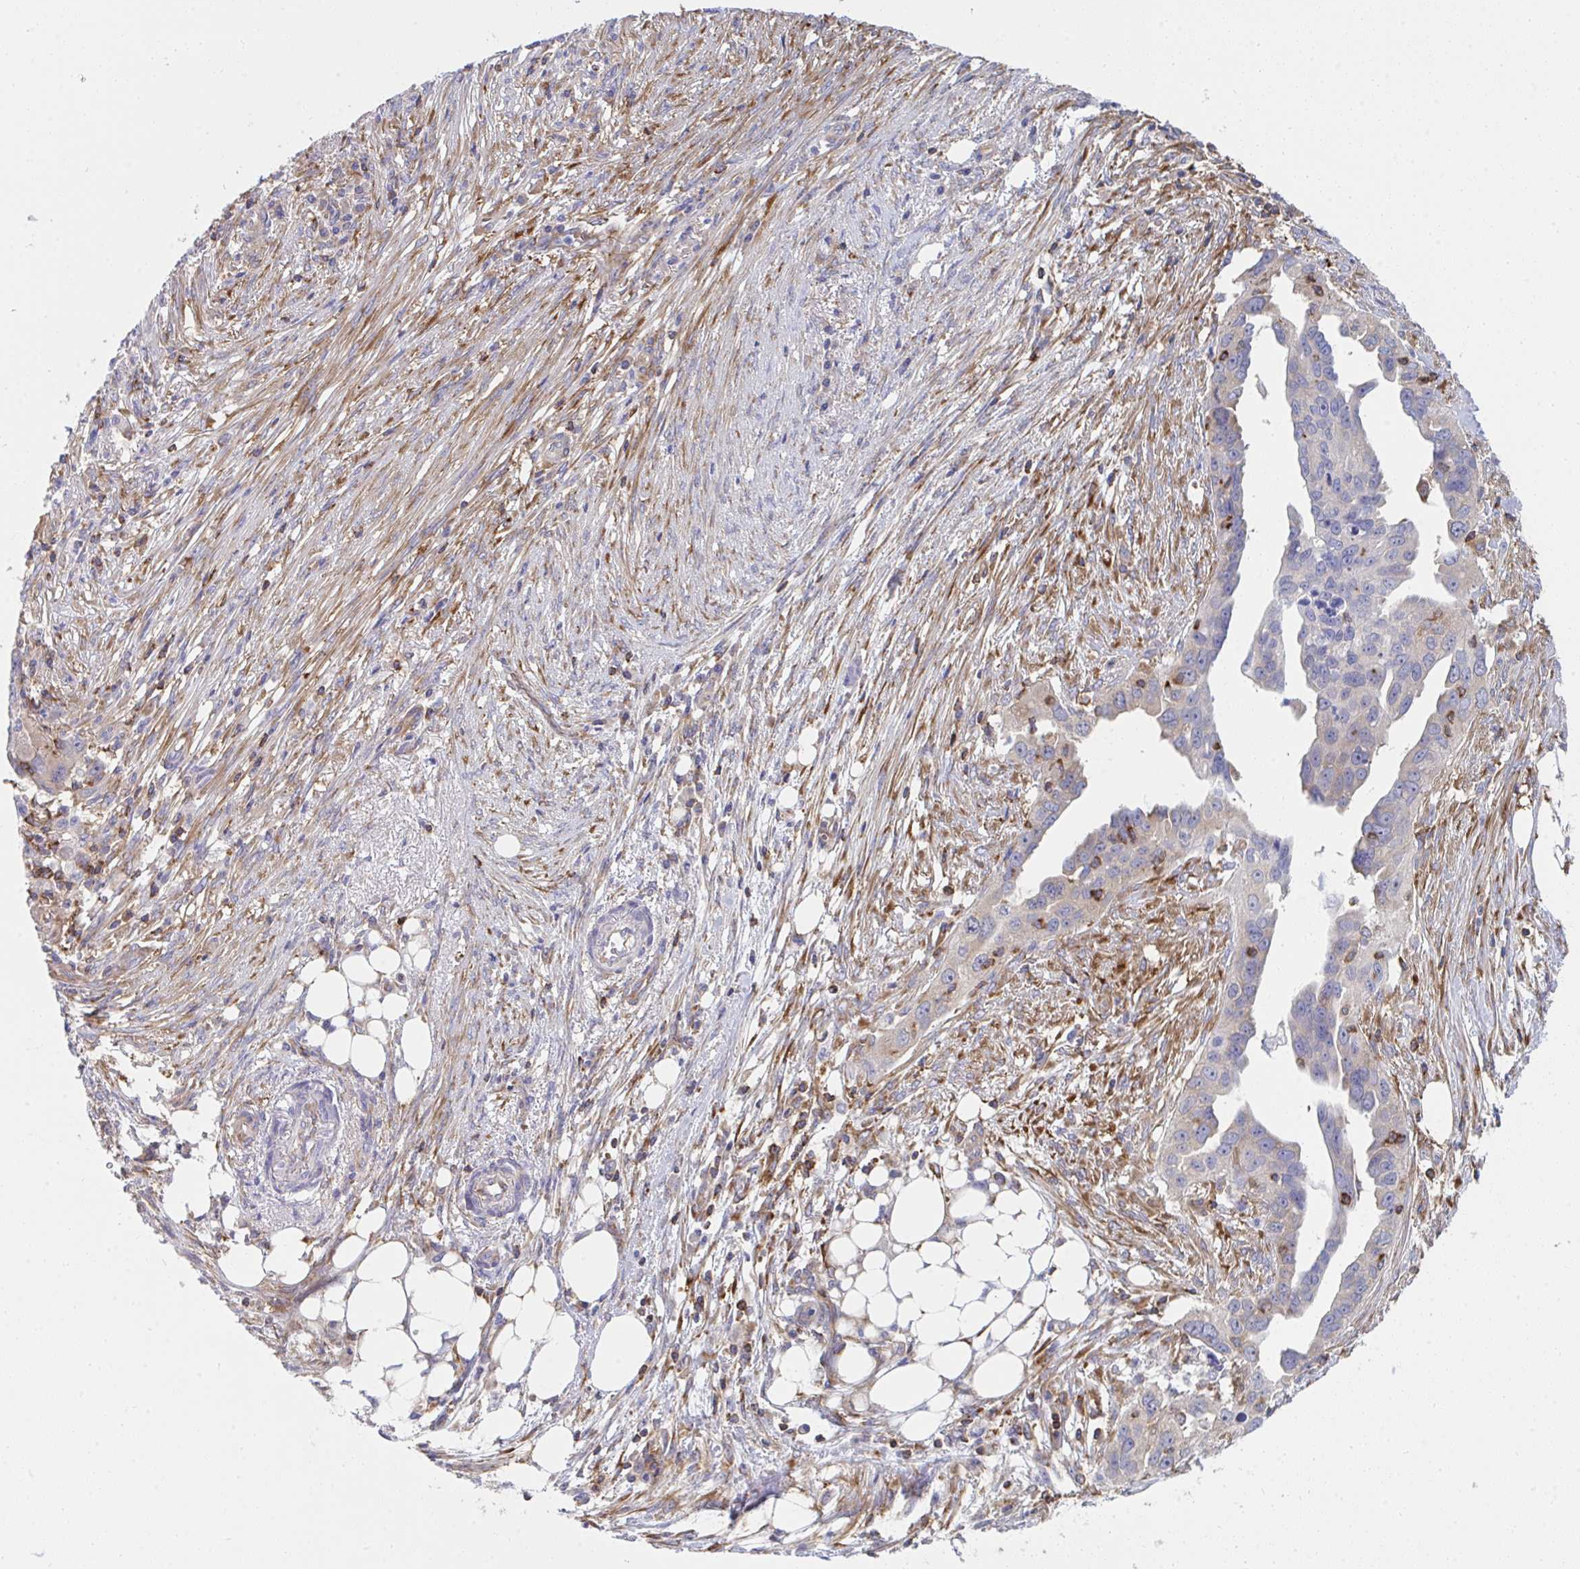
{"staining": {"intensity": "weak", "quantity": "<25%", "location": "cytoplasmic/membranous"}, "tissue": "ovarian cancer", "cell_type": "Tumor cells", "image_type": "cancer", "snomed": [{"axis": "morphology", "description": "Carcinoma, endometroid"}, {"axis": "morphology", "description": "Cystadenocarcinoma, serous, NOS"}, {"axis": "topography", "description": "Ovary"}], "caption": "High power microscopy image of an IHC image of ovarian cancer, revealing no significant positivity in tumor cells. (DAB immunohistochemistry with hematoxylin counter stain).", "gene": "WNK1", "patient": {"sex": "female", "age": 45}}